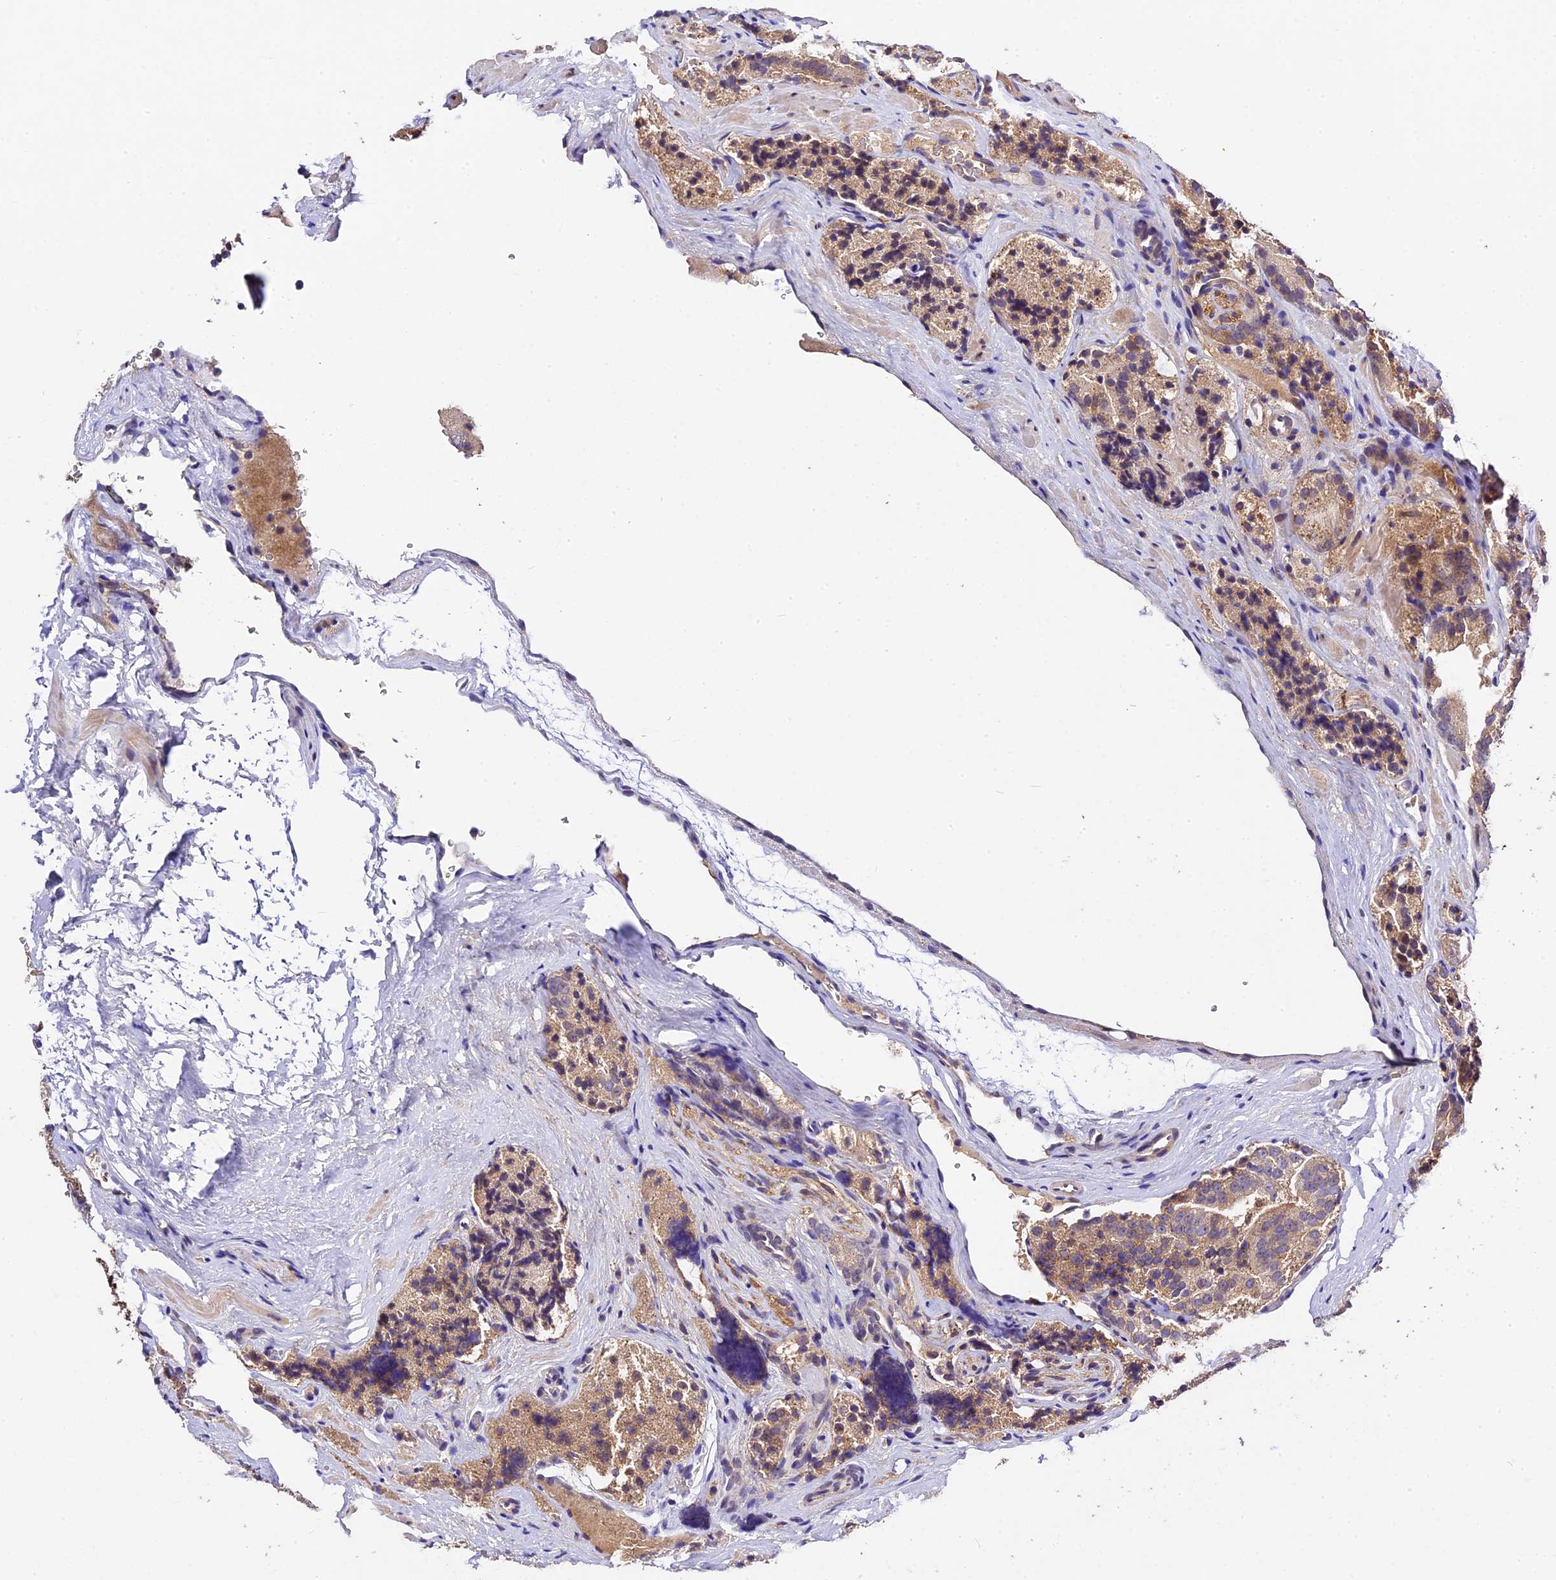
{"staining": {"intensity": "moderate", "quantity": ">75%", "location": "cytoplasmic/membranous"}, "tissue": "prostate cancer", "cell_type": "Tumor cells", "image_type": "cancer", "snomed": [{"axis": "morphology", "description": "Adenocarcinoma, High grade"}, {"axis": "topography", "description": "Prostate"}], "caption": "Approximately >75% of tumor cells in prostate cancer (adenocarcinoma (high-grade)) display moderate cytoplasmic/membranous protein positivity as visualized by brown immunohistochemical staining.", "gene": "CILP2", "patient": {"sex": "male", "age": 57}}